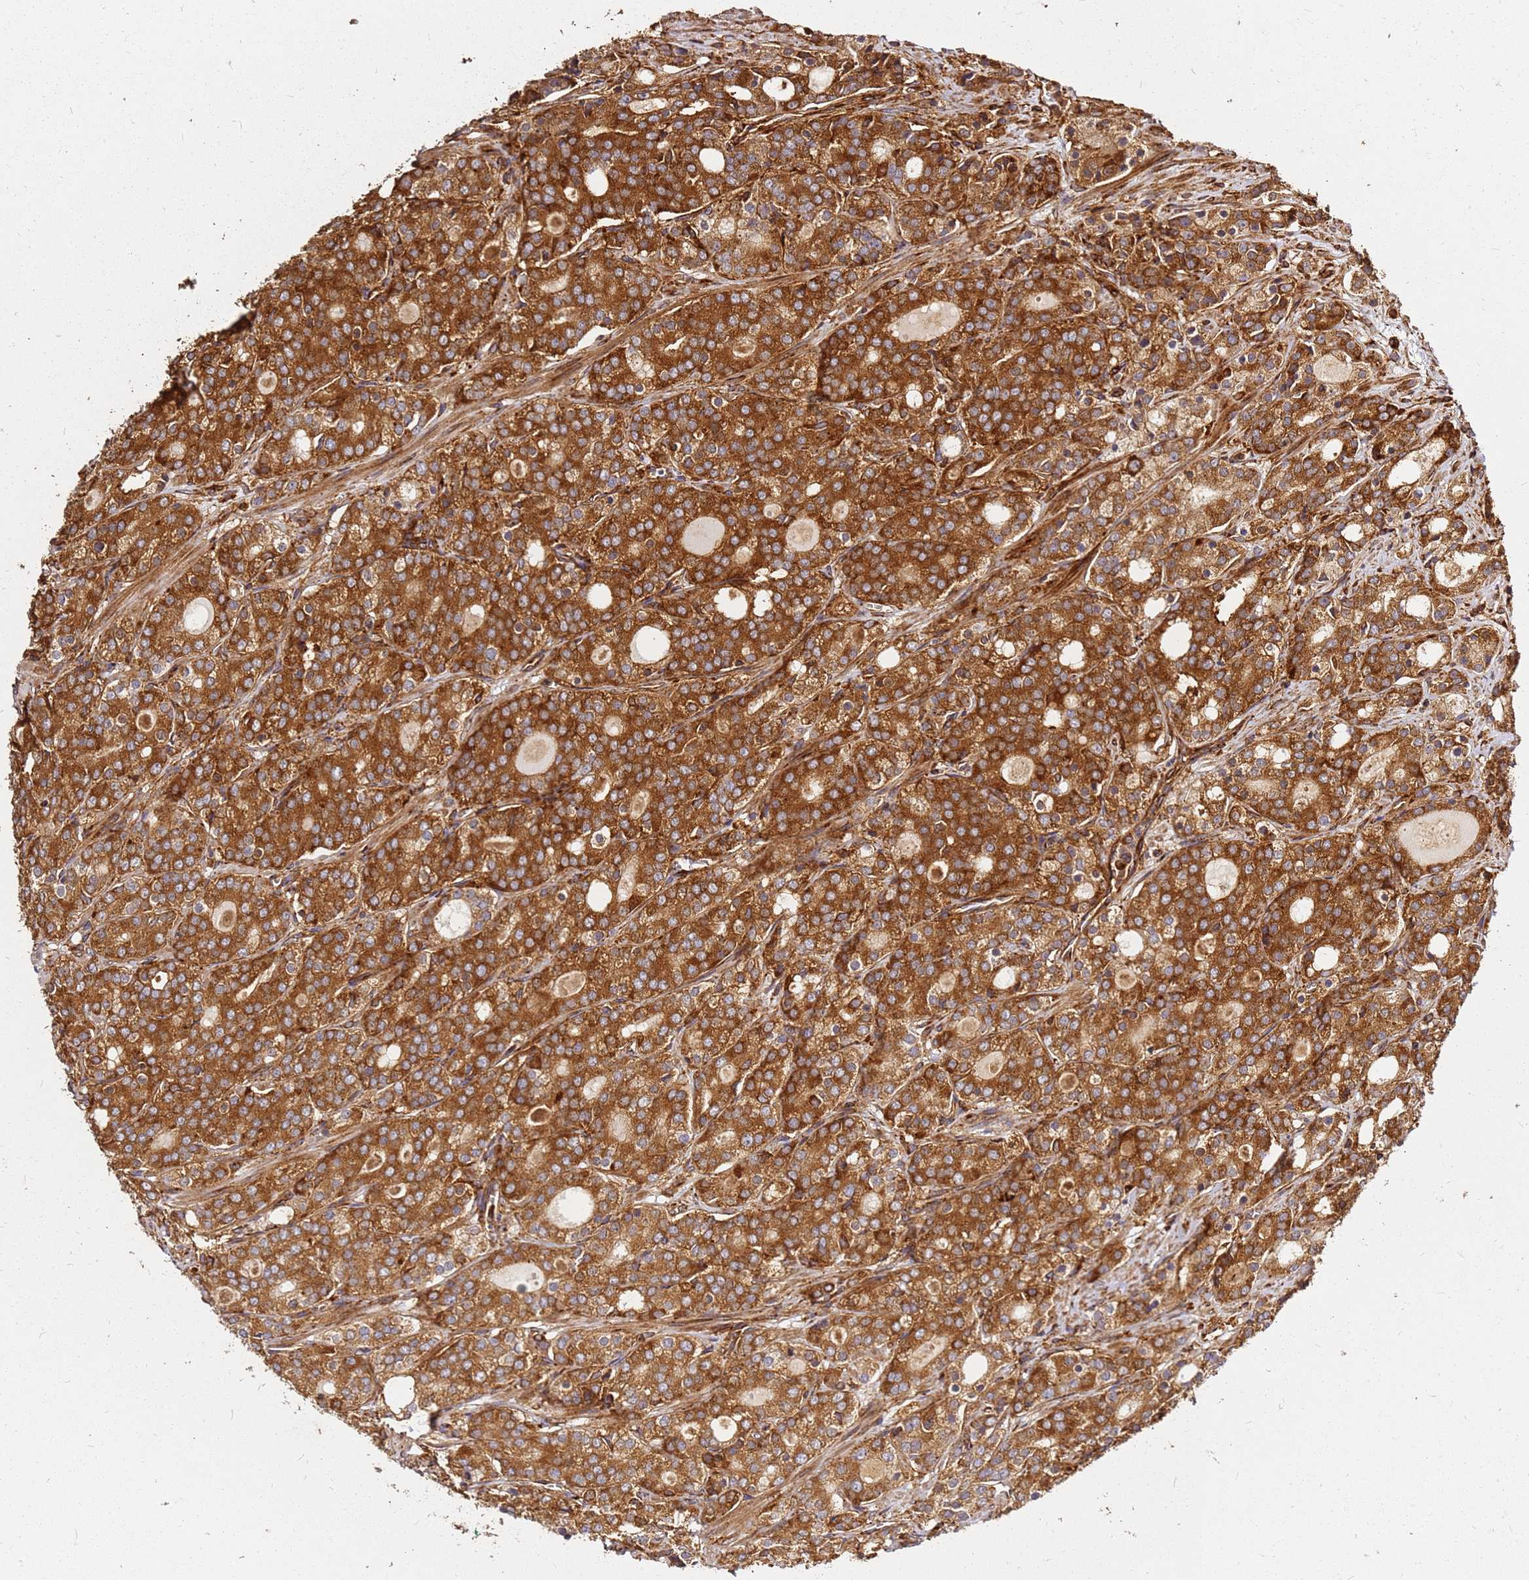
{"staining": {"intensity": "strong", "quantity": ">75%", "location": "cytoplasmic/membranous"}, "tissue": "prostate cancer", "cell_type": "Tumor cells", "image_type": "cancer", "snomed": [{"axis": "morphology", "description": "Adenocarcinoma, High grade"}, {"axis": "topography", "description": "Prostate"}], "caption": "An immunohistochemistry photomicrograph of neoplastic tissue is shown. Protein staining in brown shows strong cytoplasmic/membranous positivity in prostate high-grade adenocarcinoma within tumor cells. The staining is performed using DAB brown chromogen to label protein expression. The nuclei are counter-stained blue using hematoxylin.", "gene": "DVL3", "patient": {"sex": "male", "age": 64}}